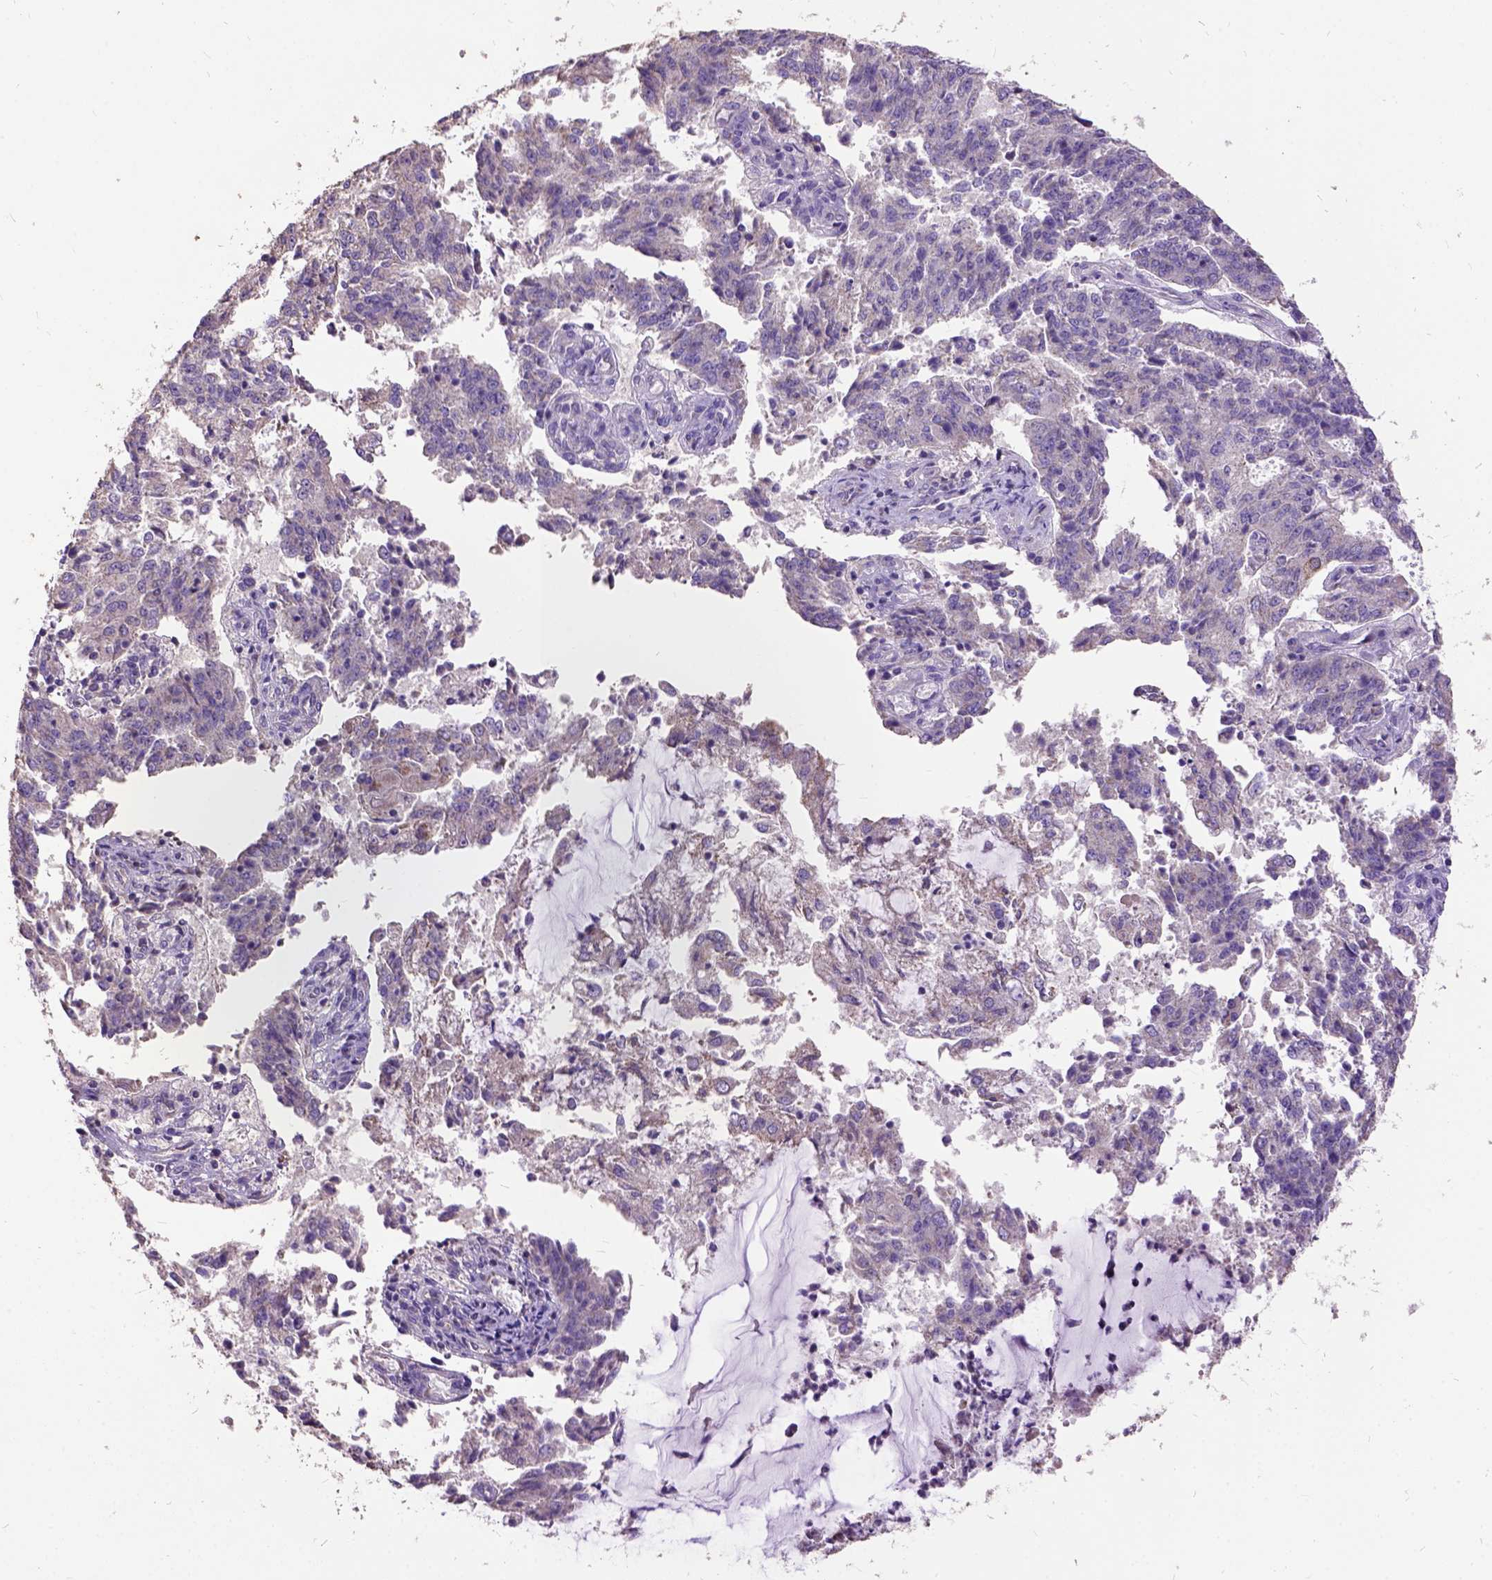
{"staining": {"intensity": "weak", "quantity": ">75%", "location": "cytoplasmic/membranous"}, "tissue": "endometrial cancer", "cell_type": "Tumor cells", "image_type": "cancer", "snomed": [{"axis": "morphology", "description": "Adenocarcinoma, NOS"}, {"axis": "topography", "description": "Endometrium"}], "caption": "Immunohistochemistry histopathology image of endometrial adenocarcinoma stained for a protein (brown), which displays low levels of weak cytoplasmic/membranous expression in about >75% of tumor cells.", "gene": "DQX1", "patient": {"sex": "female", "age": 82}}